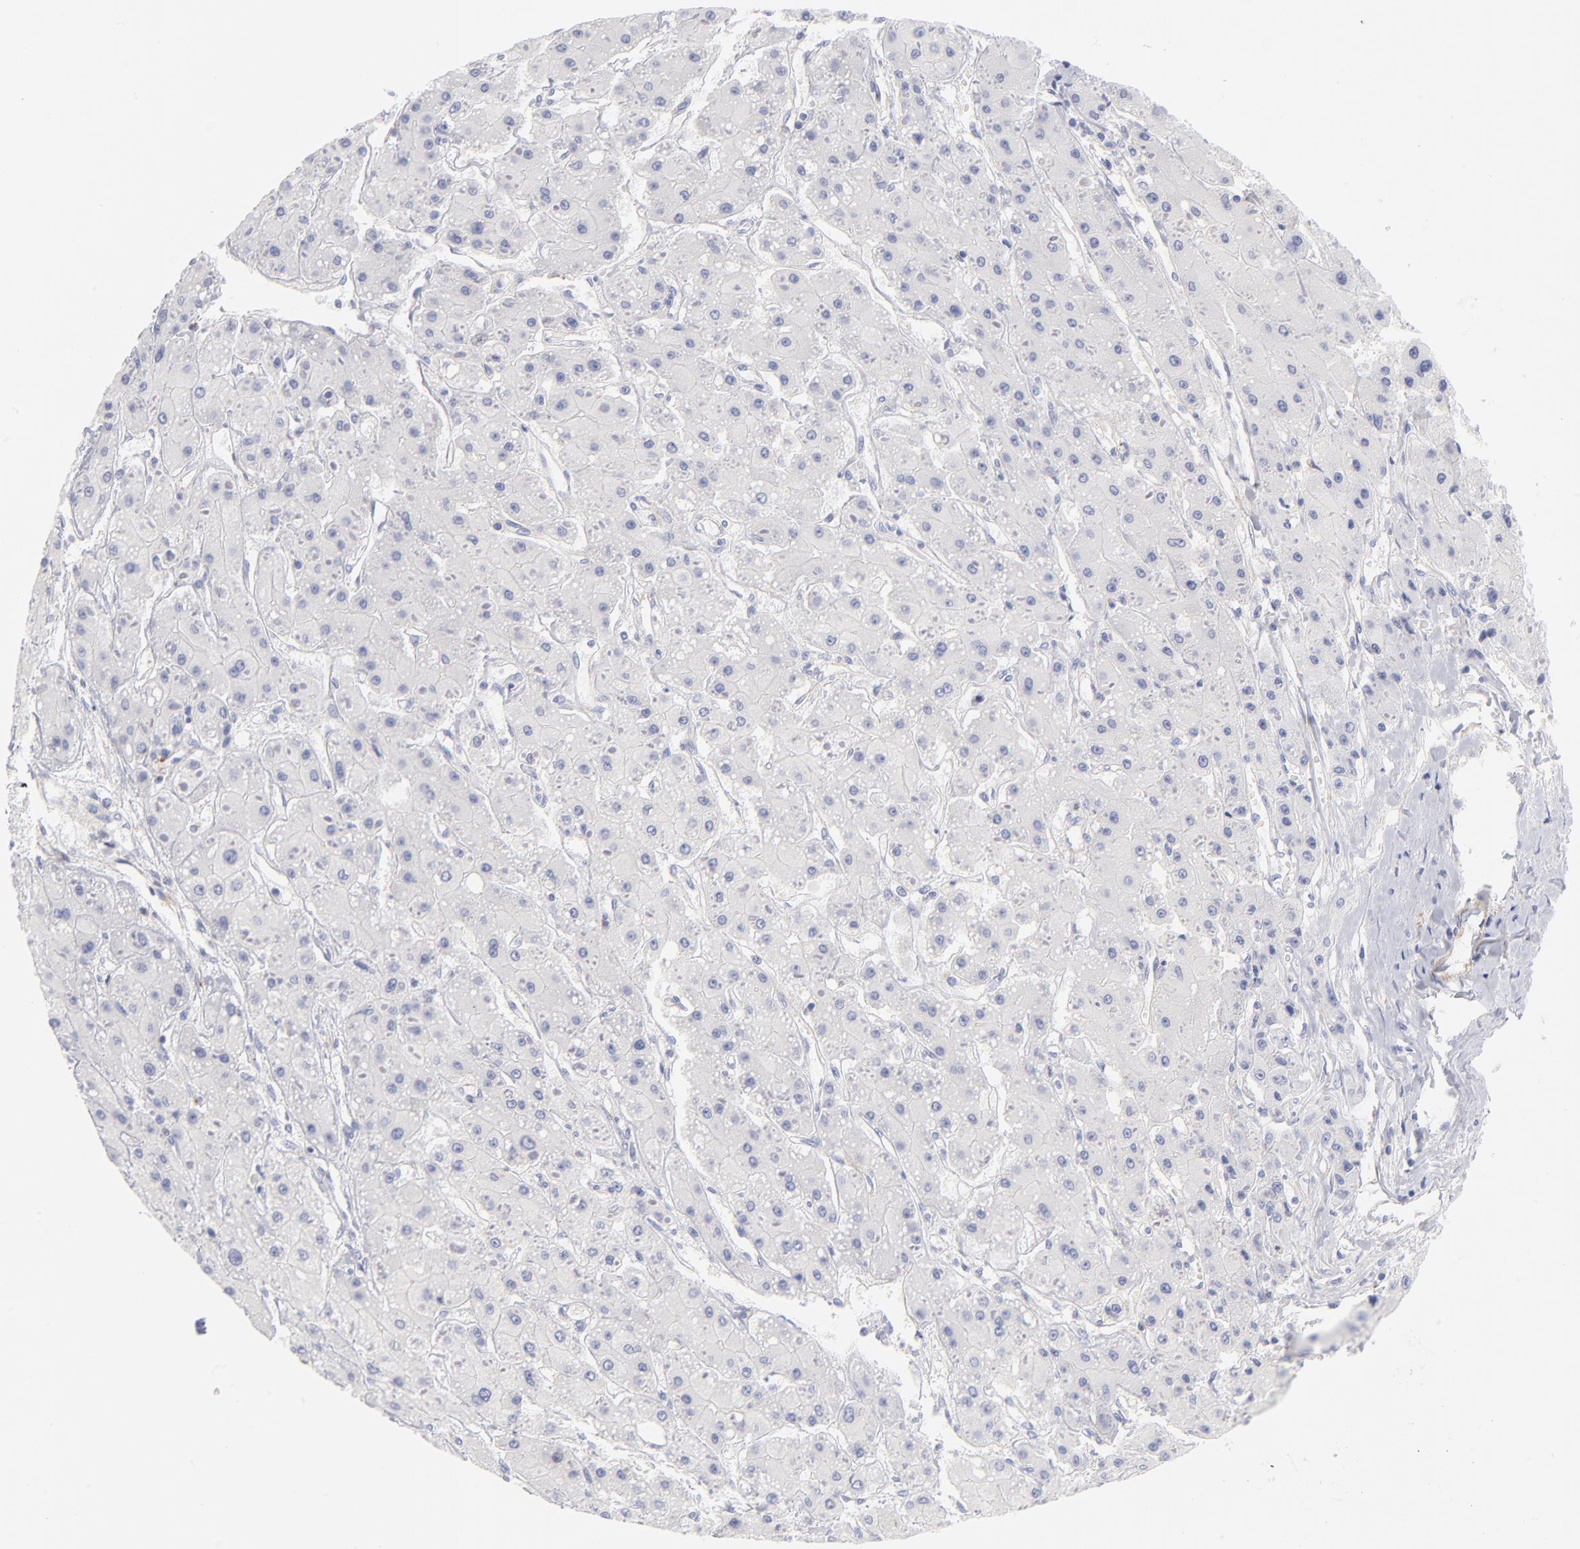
{"staining": {"intensity": "negative", "quantity": "none", "location": "none"}, "tissue": "liver cancer", "cell_type": "Tumor cells", "image_type": "cancer", "snomed": [{"axis": "morphology", "description": "Carcinoma, Hepatocellular, NOS"}, {"axis": "topography", "description": "Liver"}], "caption": "This micrograph is of liver cancer (hepatocellular carcinoma) stained with immunohistochemistry to label a protein in brown with the nuclei are counter-stained blue. There is no staining in tumor cells. (Brightfield microscopy of DAB (3,3'-diaminobenzidine) immunohistochemistry (IHC) at high magnification).", "gene": "ACTA2", "patient": {"sex": "female", "age": 52}}